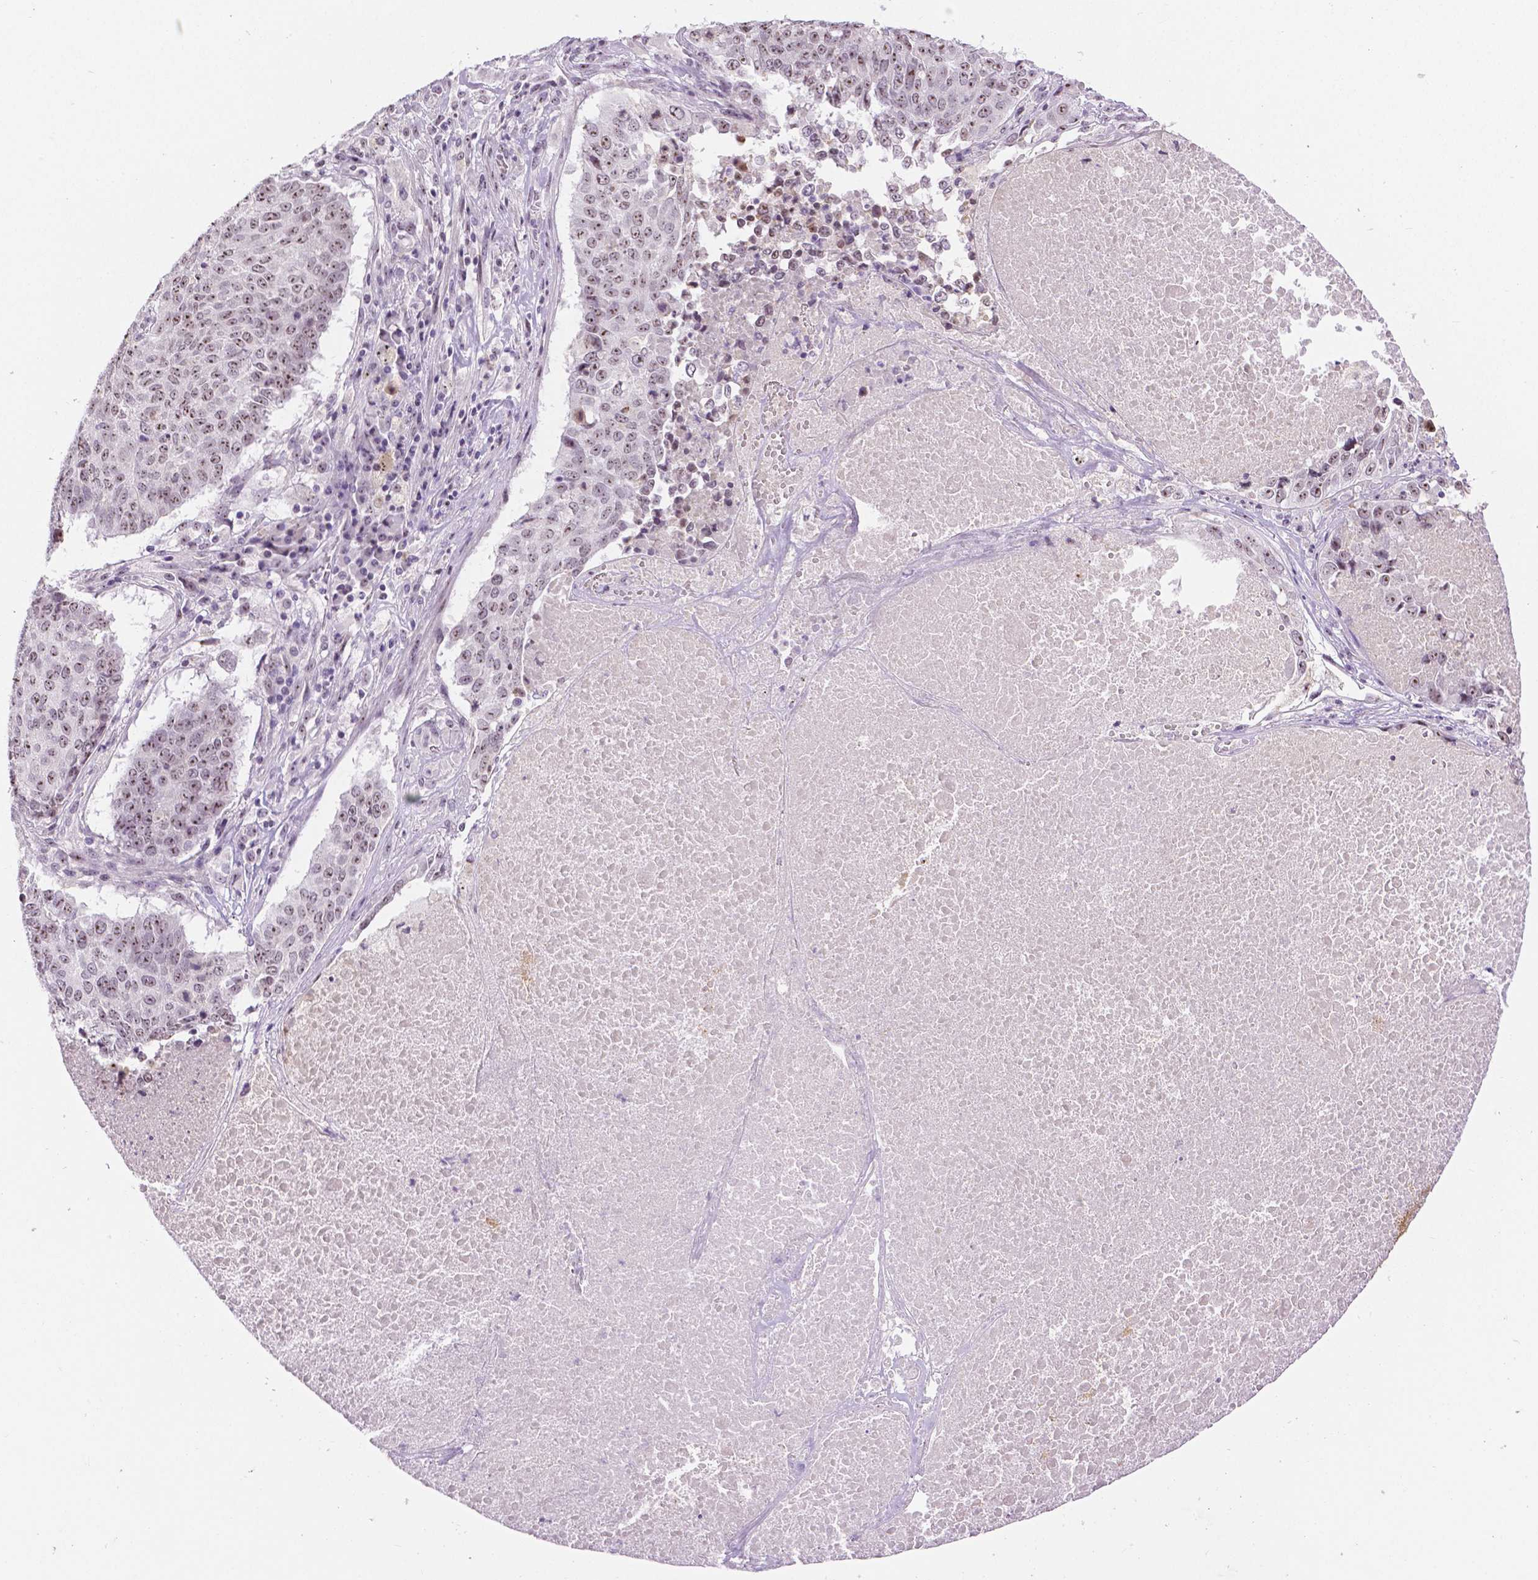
{"staining": {"intensity": "moderate", "quantity": ">75%", "location": "nuclear"}, "tissue": "lung cancer", "cell_type": "Tumor cells", "image_type": "cancer", "snomed": [{"axis": "morphology", "description": "Normal tissue, NOS"}, {"axis": "morphology", "description": "Squamous cell carcinoma, NOS"}, {"axis": "topography", "description": "Bronchus"}, {"axis": "topography", "description": "Lung"}], "caption": "Brown immunohistochemical staining in human squamous cell carcinoma (lung) demonstrates moderate nuclear expression in about >75% of tumor cells.", "gene": "NHP2", "patient": {"sex": "male", "age": 64}}